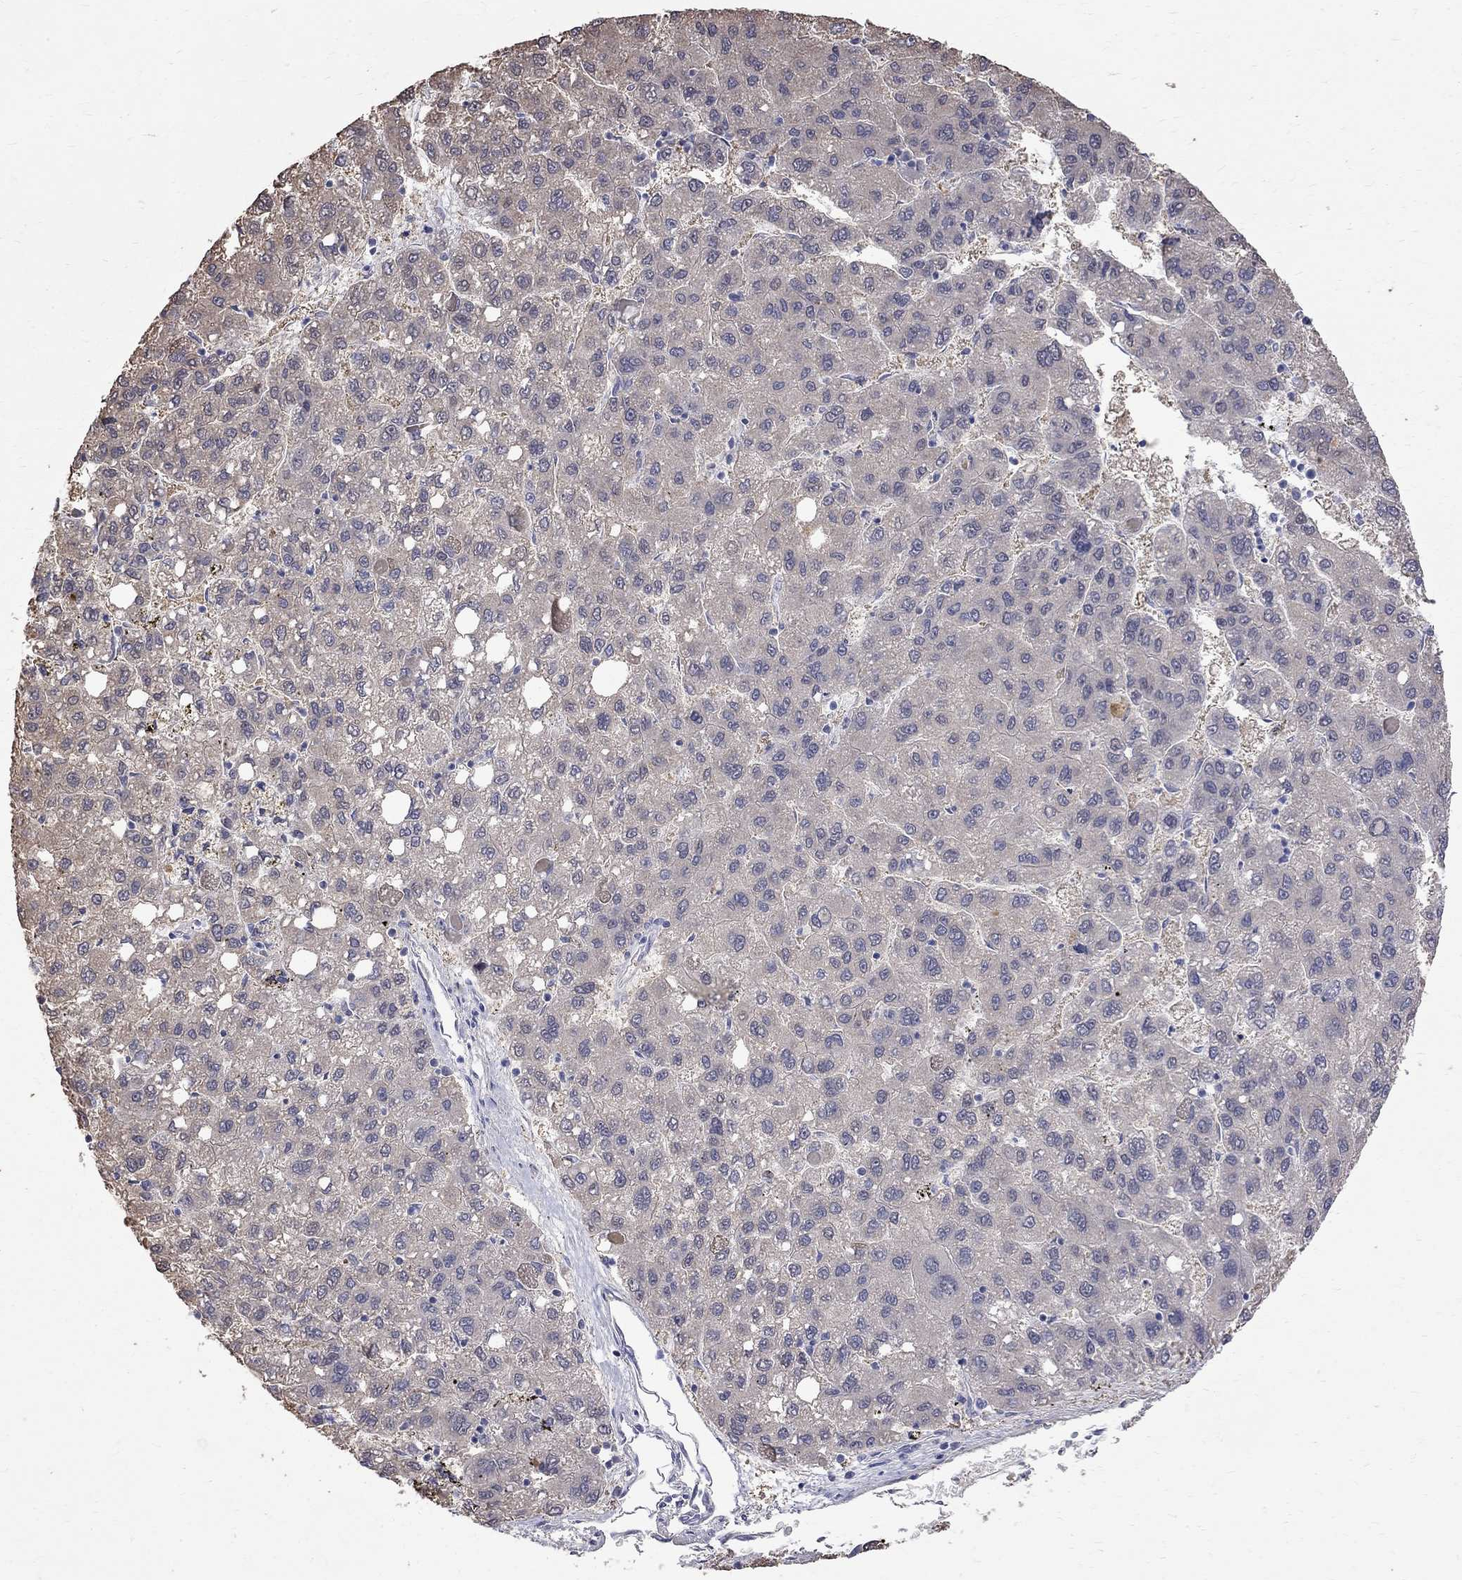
{"staining": {"intensity": "negative", "quantity": "none", "location": "none"}, "tissue": "liver cancer", "cell_type": "Tumor cells", "image_type": "cancer", "snomed": [{"axis": "morphology", "description": "Carcinoma, Hepatocellular, NOS"}, {"axis": "topography", "description": "Liver"}], "caption": "IHC of human liver cancer exhibits no staining in tumor cells. (Brightfield microscopy of DAB IHC at high magnification).", "gene": "CKAP2", "patient": {"sex": "female", "age": 82}}